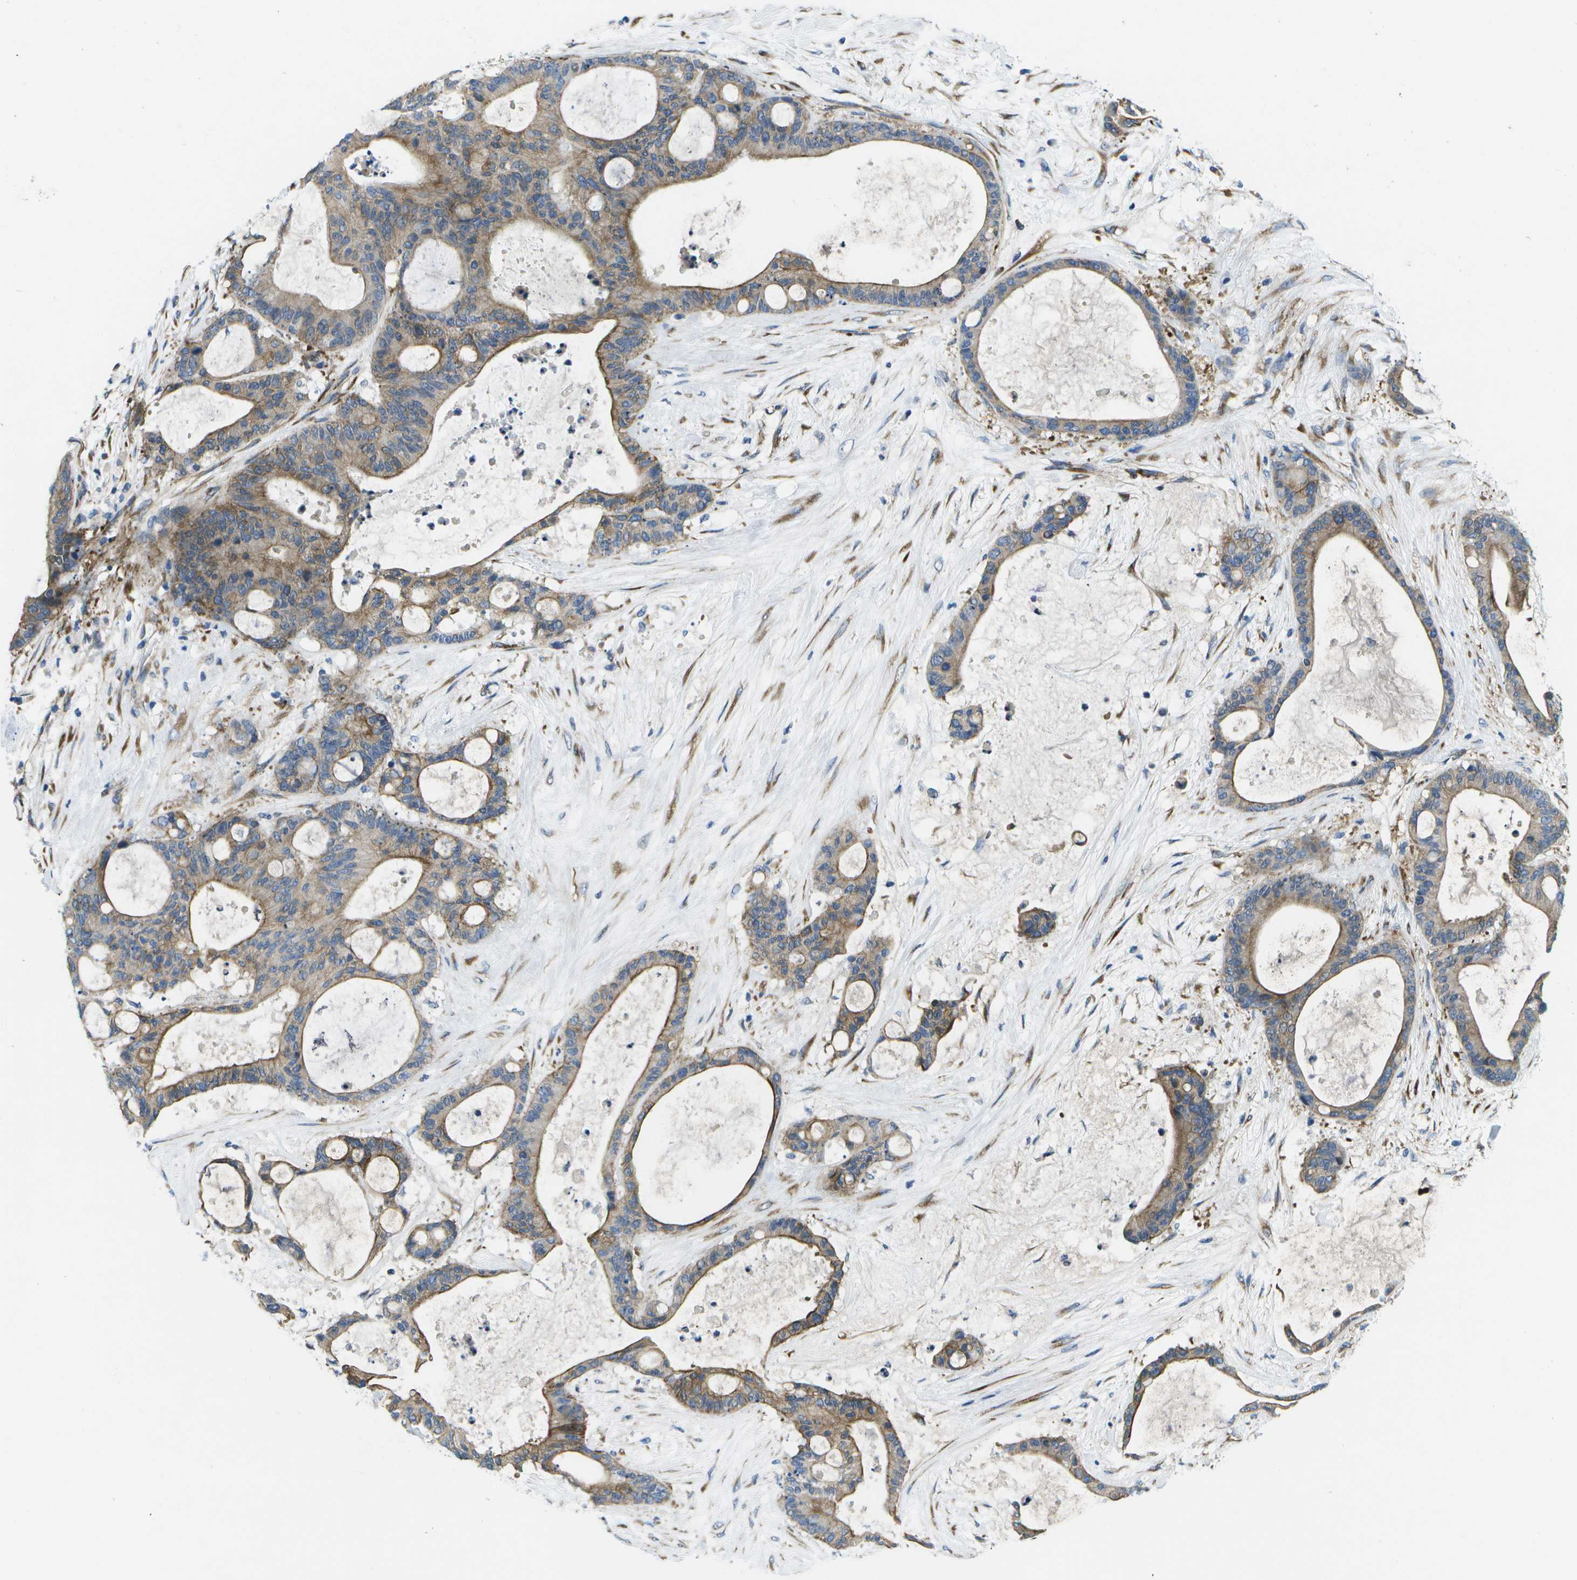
{"staining": {"intensity": "moderate", "quantity": ">75%", "location": "cytoplasmic/membranous"}, "tissue": "liver cancer", "cell_type": "Tumor cells", "image_type": "cancer", "snomed": [{"axis": "morphology", "description": "Cholangiocarcinoma"}, {"axis": "topography", "description": "Liver"}], "caption": "A medium amount of moderate cytoplasmic/membranous positivity is present in approximately >75% of tumor cells in liver cancer tissue.", "gene": "P3H1", "patient": {"sex": "female", "age": 73}}